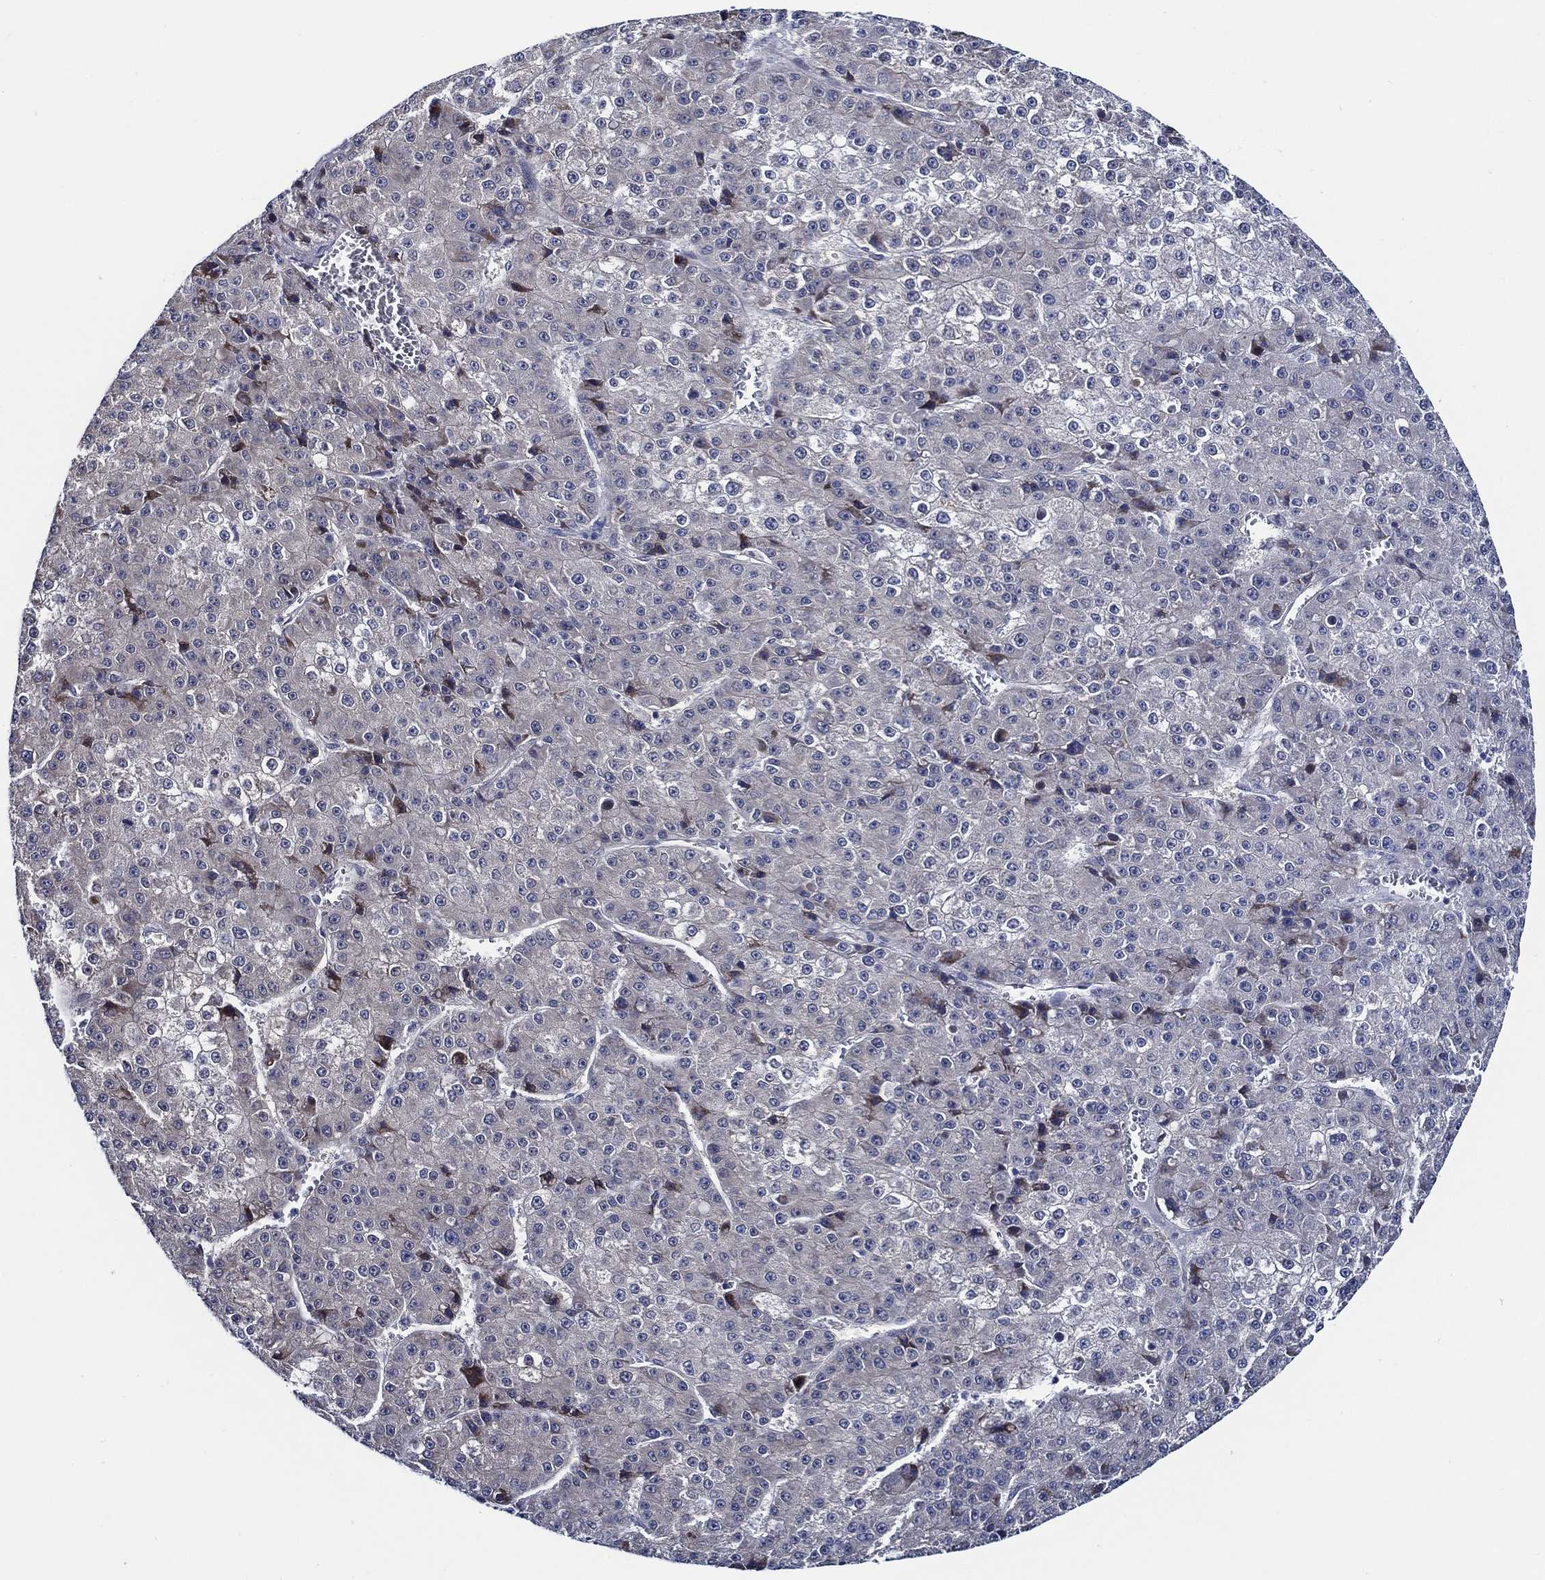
{"staining": {"intensity": "negative", "quantity": "none", "location": "none"}, "tissue": "liver cancer", "cell_type": "Tumor cells", "image_type": "cancer", "snomed": [{"axis": "morphology", "description": "Carcinoma, Hepatocellular, NOS"}, {"axis": "topography", "description": "Liver"}], "caption": "Immunohistochemical staining of human liver cancer shows no significant positivity in tumor cells.", "gene": "C8orf48", "patient": {"sex": "female", "age": 73}}